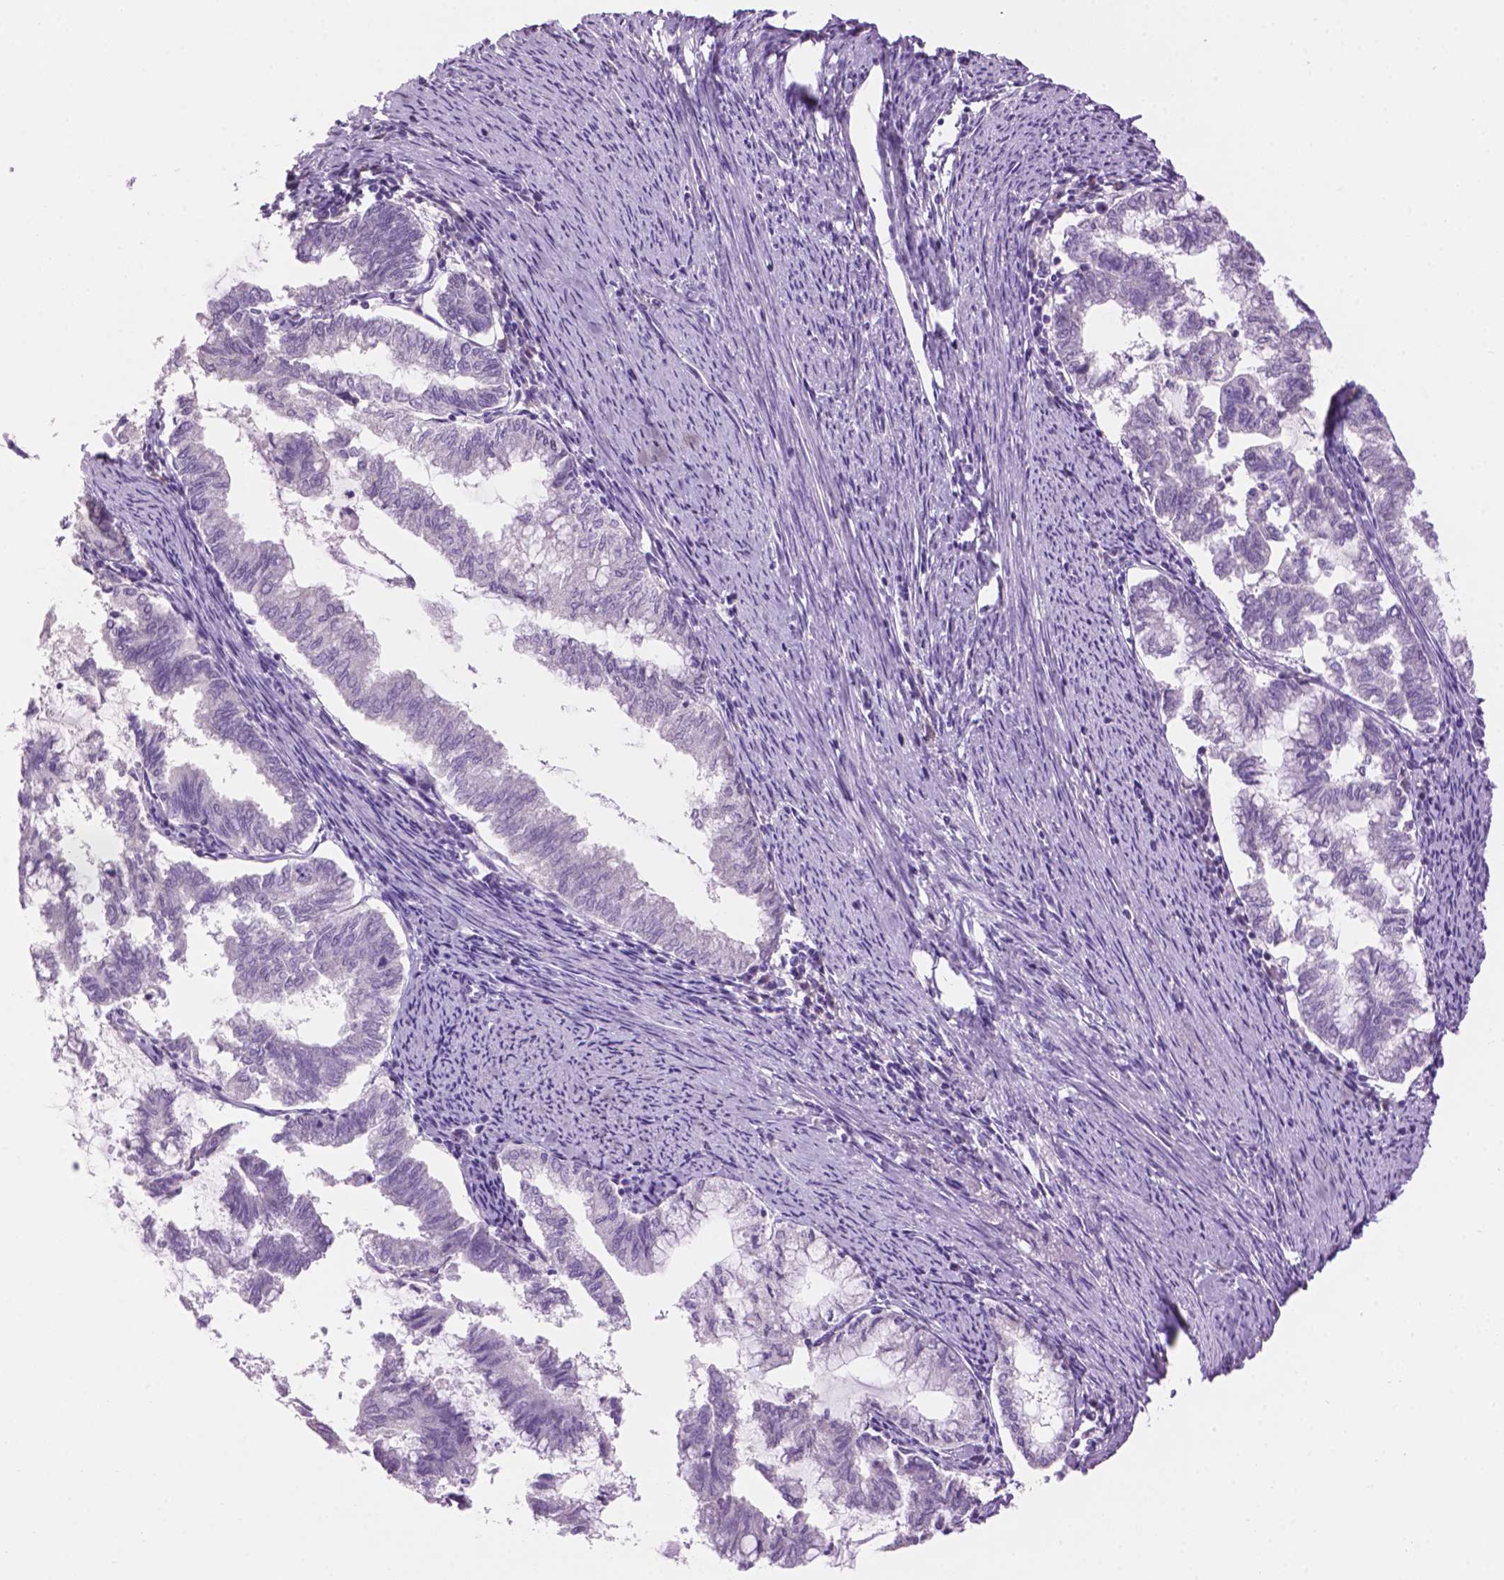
{"staining": {"intensity": "negative", "quantity": "none", "location": "none"}, "tissue": "endometrial cancer", "cell_type": "Tumor cells", "image_type": "cancer", "snomed": [{"axis": "morphology", "description": "Adenocarcinoma, NOS"}, {"axis": "topography", "description": "Endometrium"}], "caption": "Immunohistochemical staining of human endometrial cancer reveals no significant expression in tumor cells. (Immunohistochemistry, brightfield microscopy, high magnification).", "gene": "CRYBA4", "patient": {"sex": "female", "age": 79}}